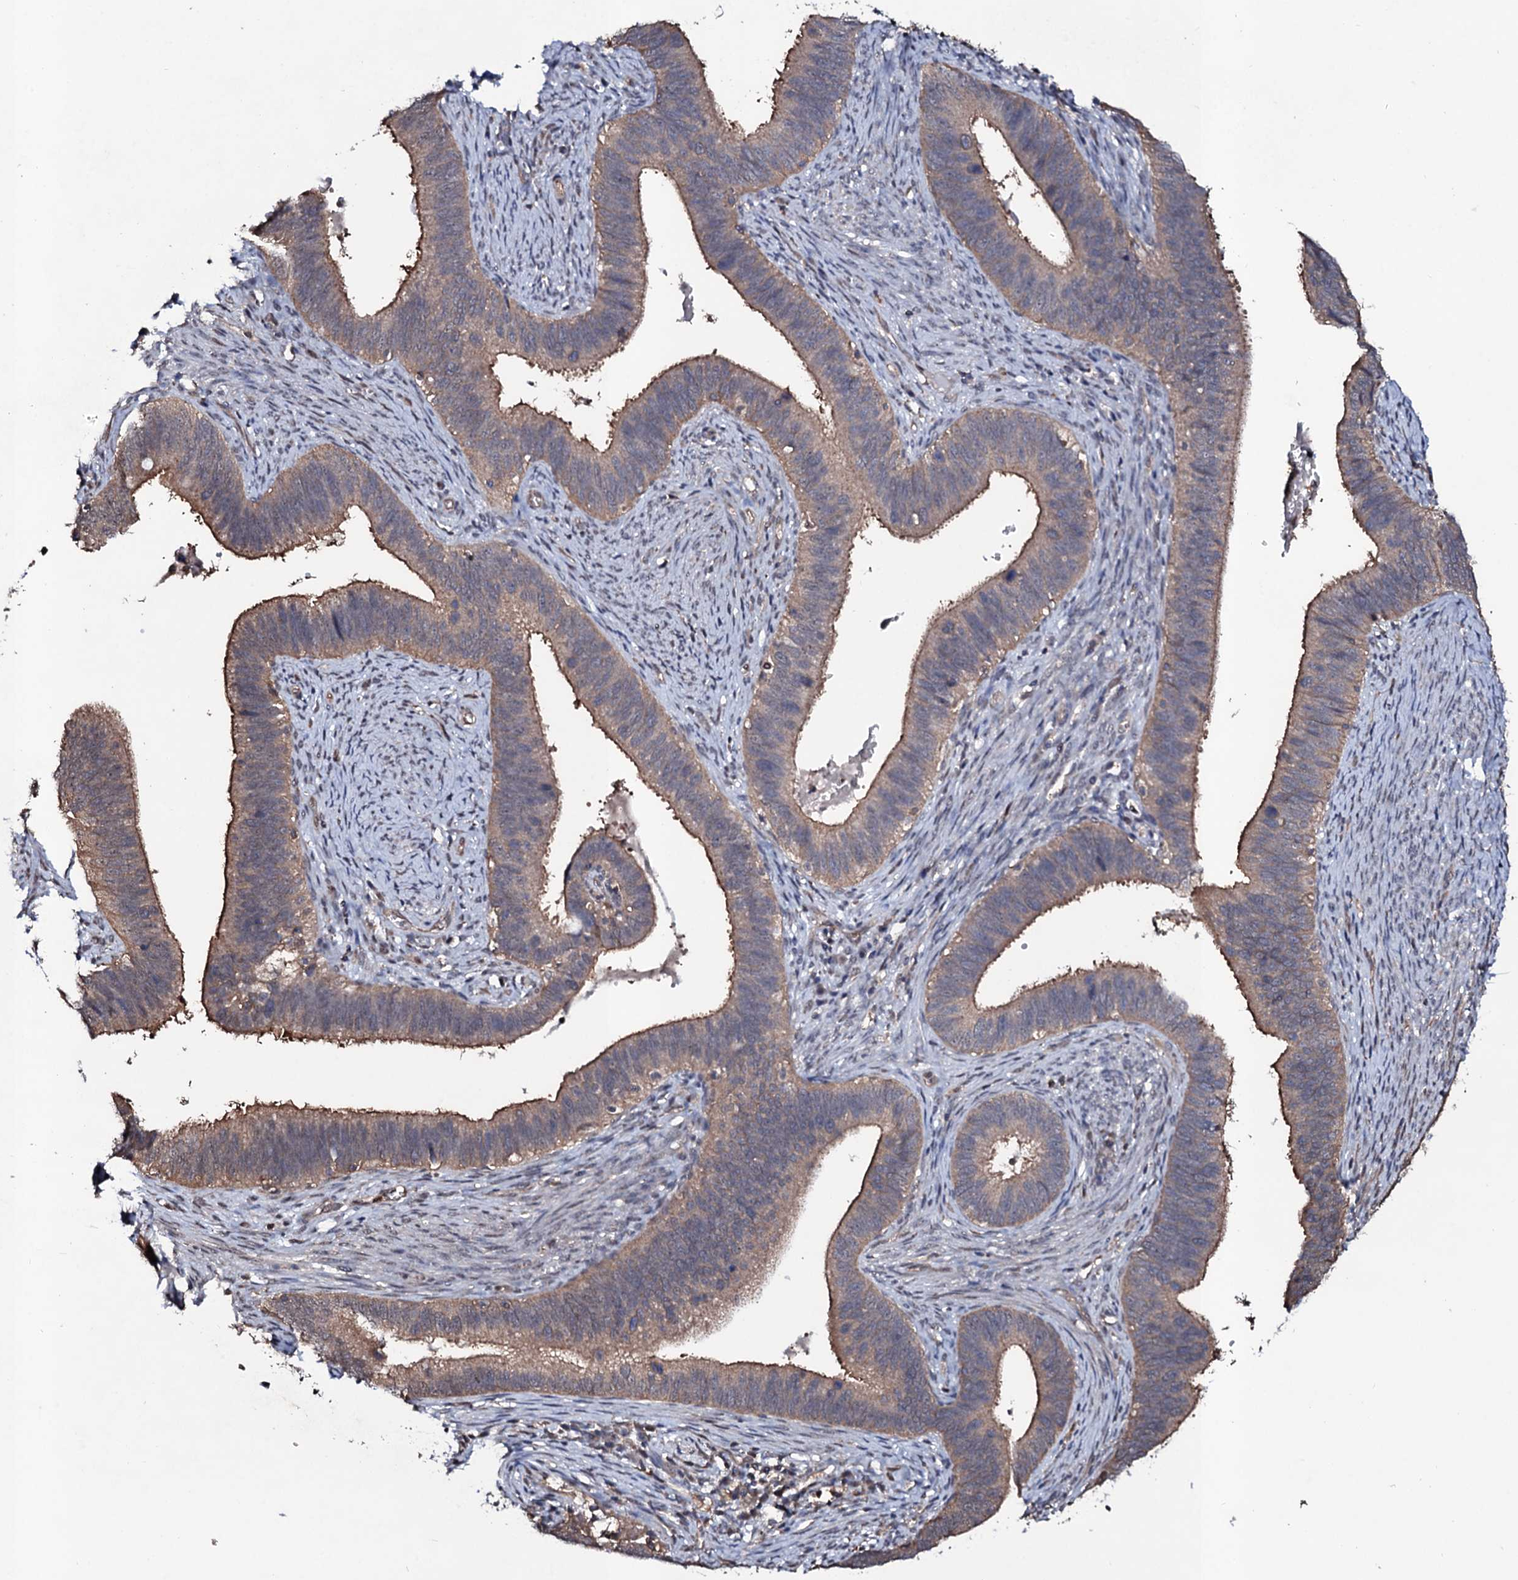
{"staining": {"intensity": "moderate", "quantity": ">75%", "location": "cytoplasmic/membranous"}, "tissue": "cervical cancer", "cell_type": "Tumor cells", "image_type": "cancer", "snomed": [{"axis": "morphology", "description": "Adenocarcinoma, NOS"}, {"axis": "topography", "description": "Cervix"}], "caption": "Cervical cancer stained with a brown dye reveals moderate cytoplasmic/membranous positive expression in about >75% of tumor cells.", "gene": "COG6", "patient": {"sex": "female", "age": 42}}